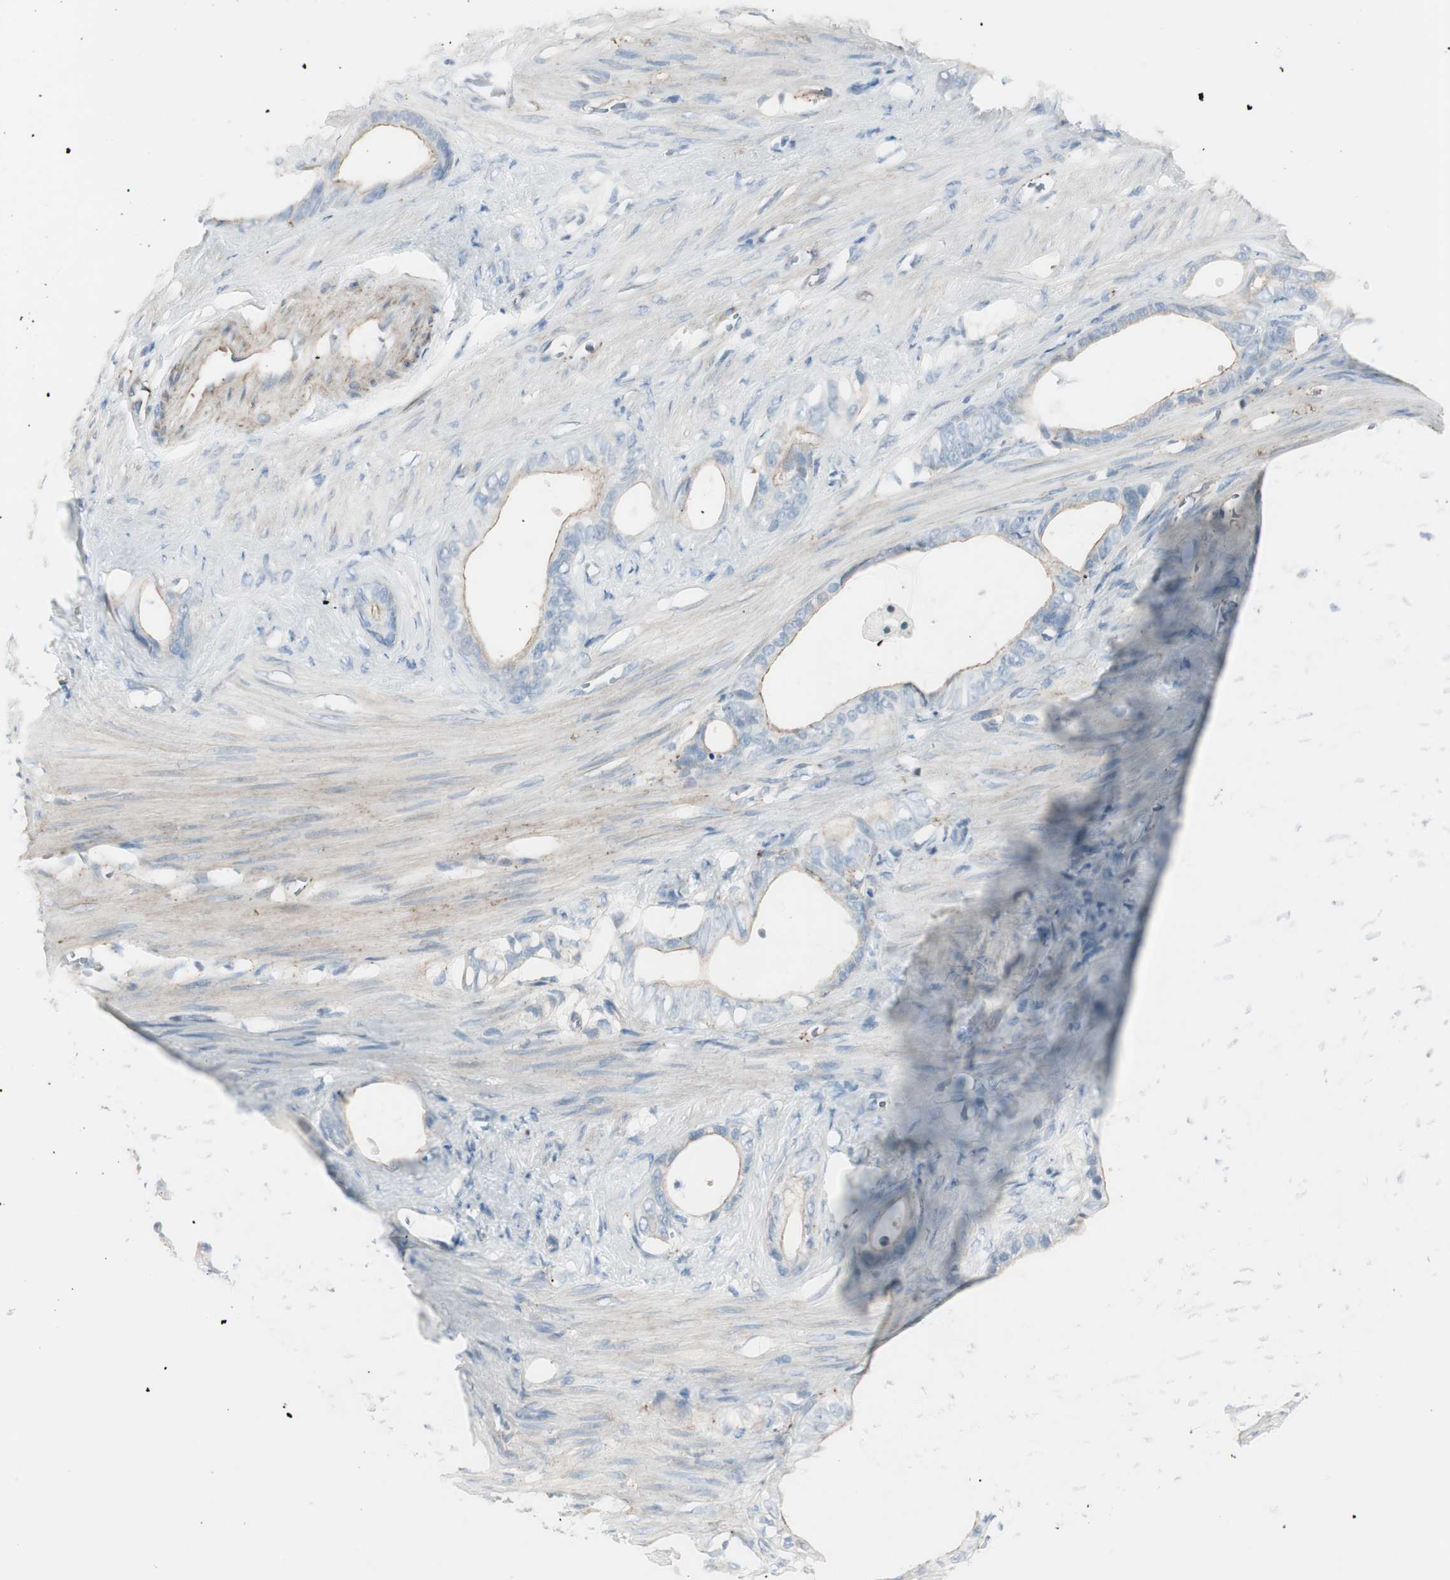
{"staining": {"intensity": "weak", "quantity": "25%-75%", "location": "cytoplasmic/membranous"}, "tissue": "stomach cancer", "cell_type": "Tumor cells", "image_type": "cancer", "snomed": [{"axis": "morphology", "description": "Adenocarcinoma, NOS"}, {"axis": "topography", "description": "Stomach"}], "caption": "Protein expression analysis of stomach adenocarcinoma reveals weak cytoplasmic/membranous expression in approximately 25%-75% of tumor cells. The protein is stained brown, and the nuclei are stained in blue (DAB IHC with brightfield microscopy, high magnification).", "gene": "CACNA2D1", "patient": {"sex": "female", "age": 75}}